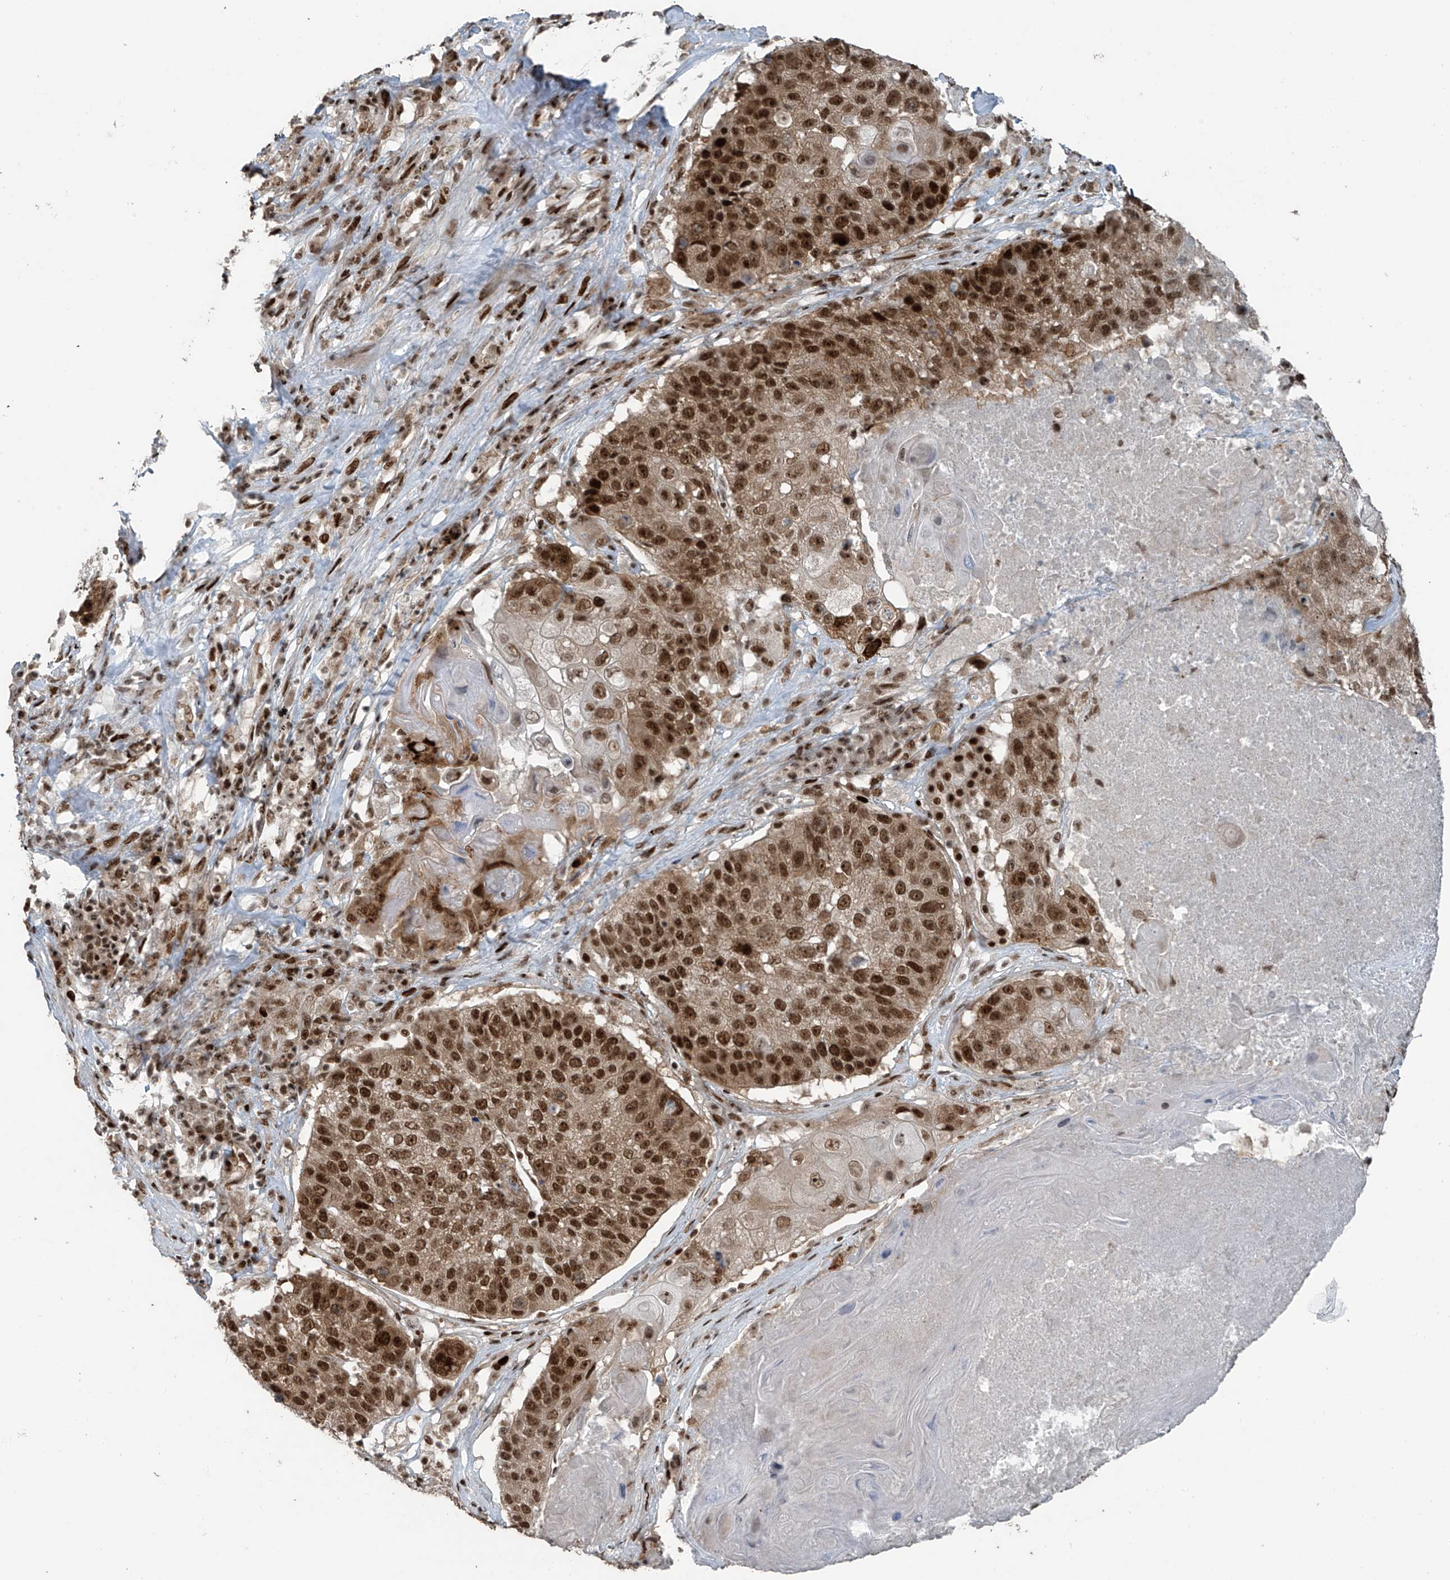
{"staining": {"intensity": "strong", "quantity": ">75%", "location": "cytoplasmic/membranous,nuclear"}, "tissue": "lung cancer", "cell_type": "Tumor cells", "image_type": "cancer", "snomed": [{"axis": "morphology", "description": "Squamous cell carcinoma, NOS"}, {"axis": "topography", "description": "Lung"}], "caption": "Squamous cell carcinoma (lung) tissue displays strong cytoplasmic/membranous and nuclear positivity in approximately >75% of tumor cells, visualized by immunohistochemistry.", "gene": "PCNP", "patient": {"sex": "male", "age": 61}}